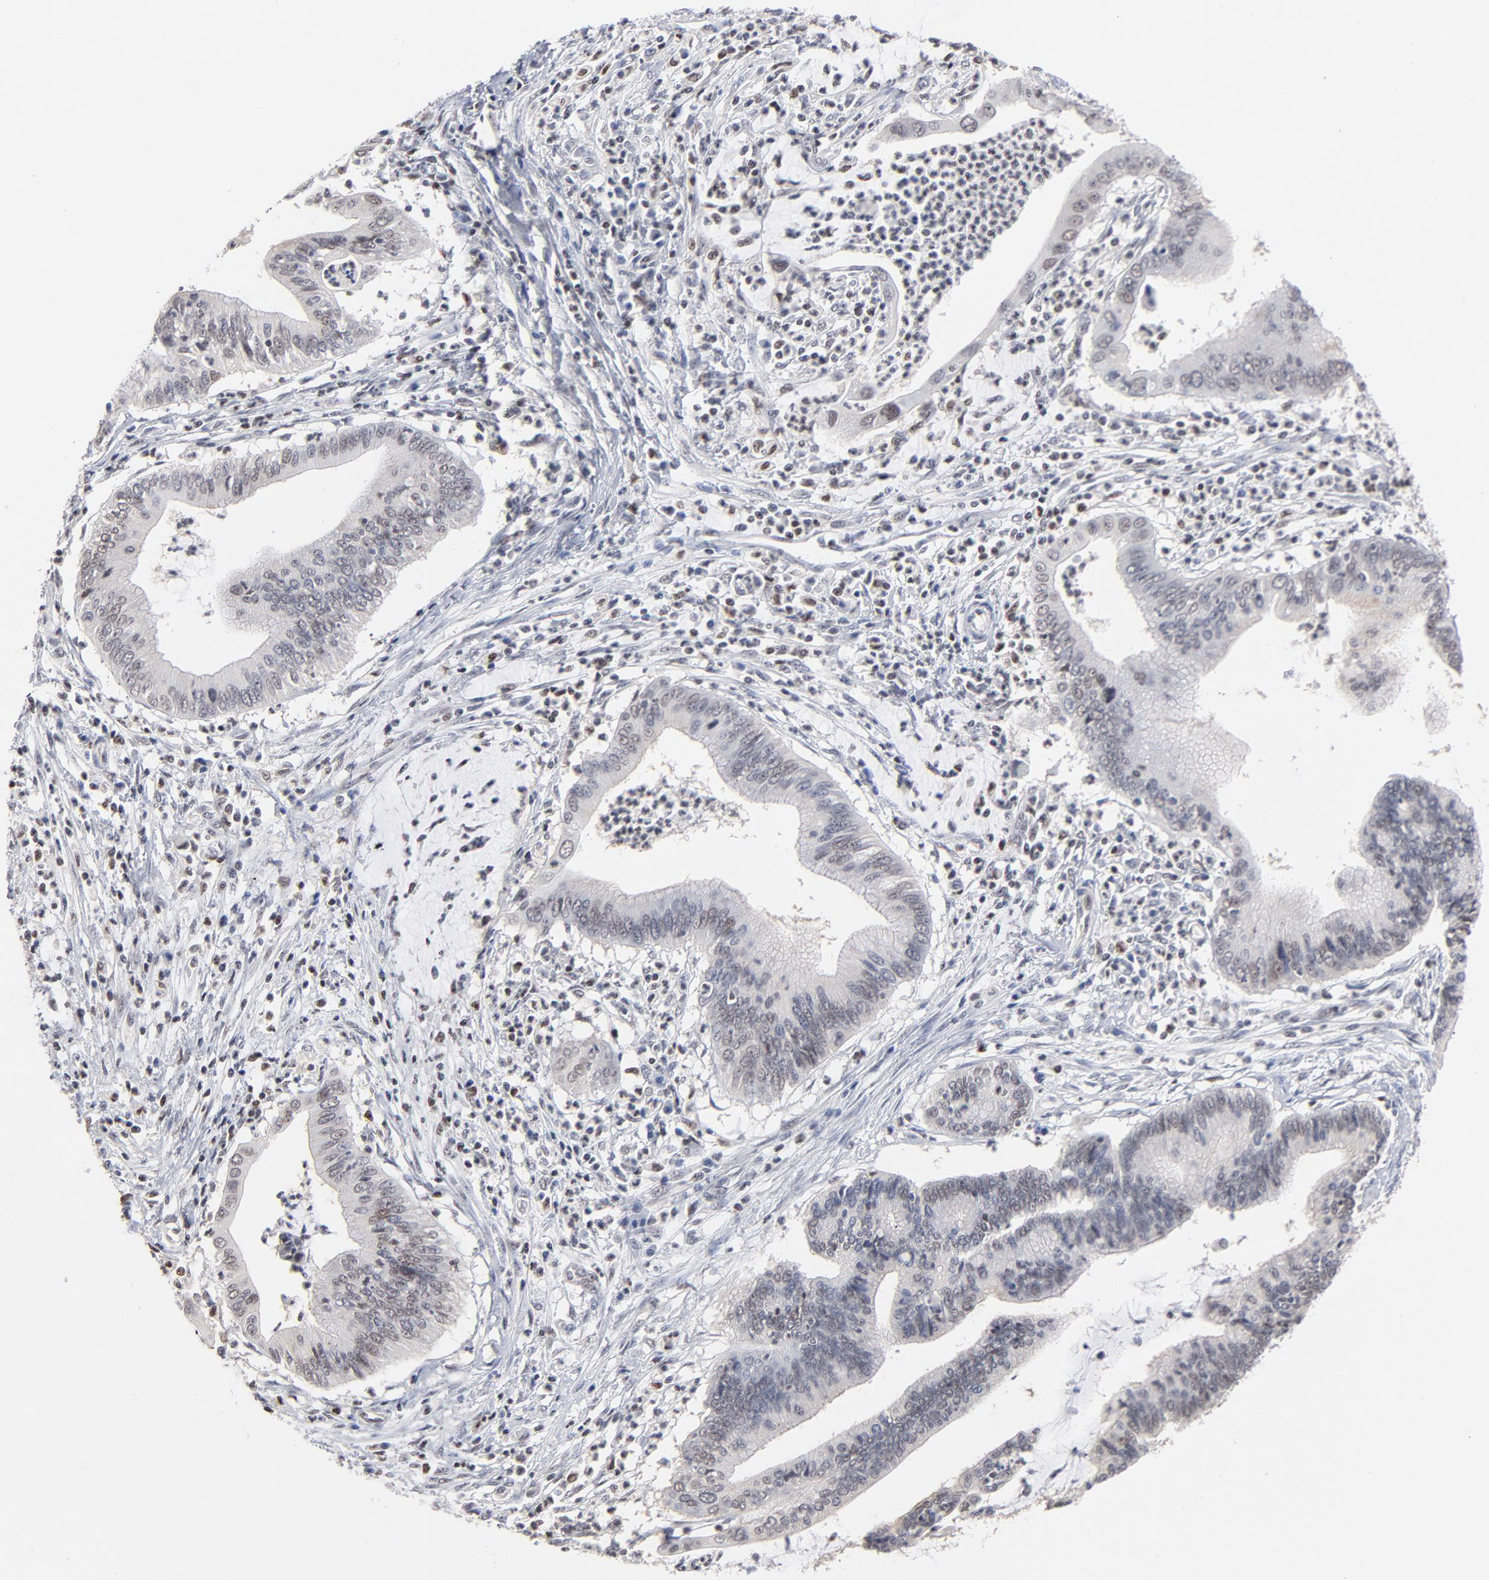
{"staining": {"intensity": "weak", "quantity": "<25%", "location": "nuclear"}, "tissue": "cervical cancer", "cell_type": "Tumor cells", "image_type": "cancer", "snomed": [{"axis": "morphology", "description": "Adenocarcinoma, NOS"}, {"axis": "topography", "description": "Cervix"}], "caption": "Cervical cancer (adenocarcinoma) stained for a protein using immunohistochemistry shows no expression tumor cells.", "gene": "MAX", "patient": {"sex": "female", "age": 36}}